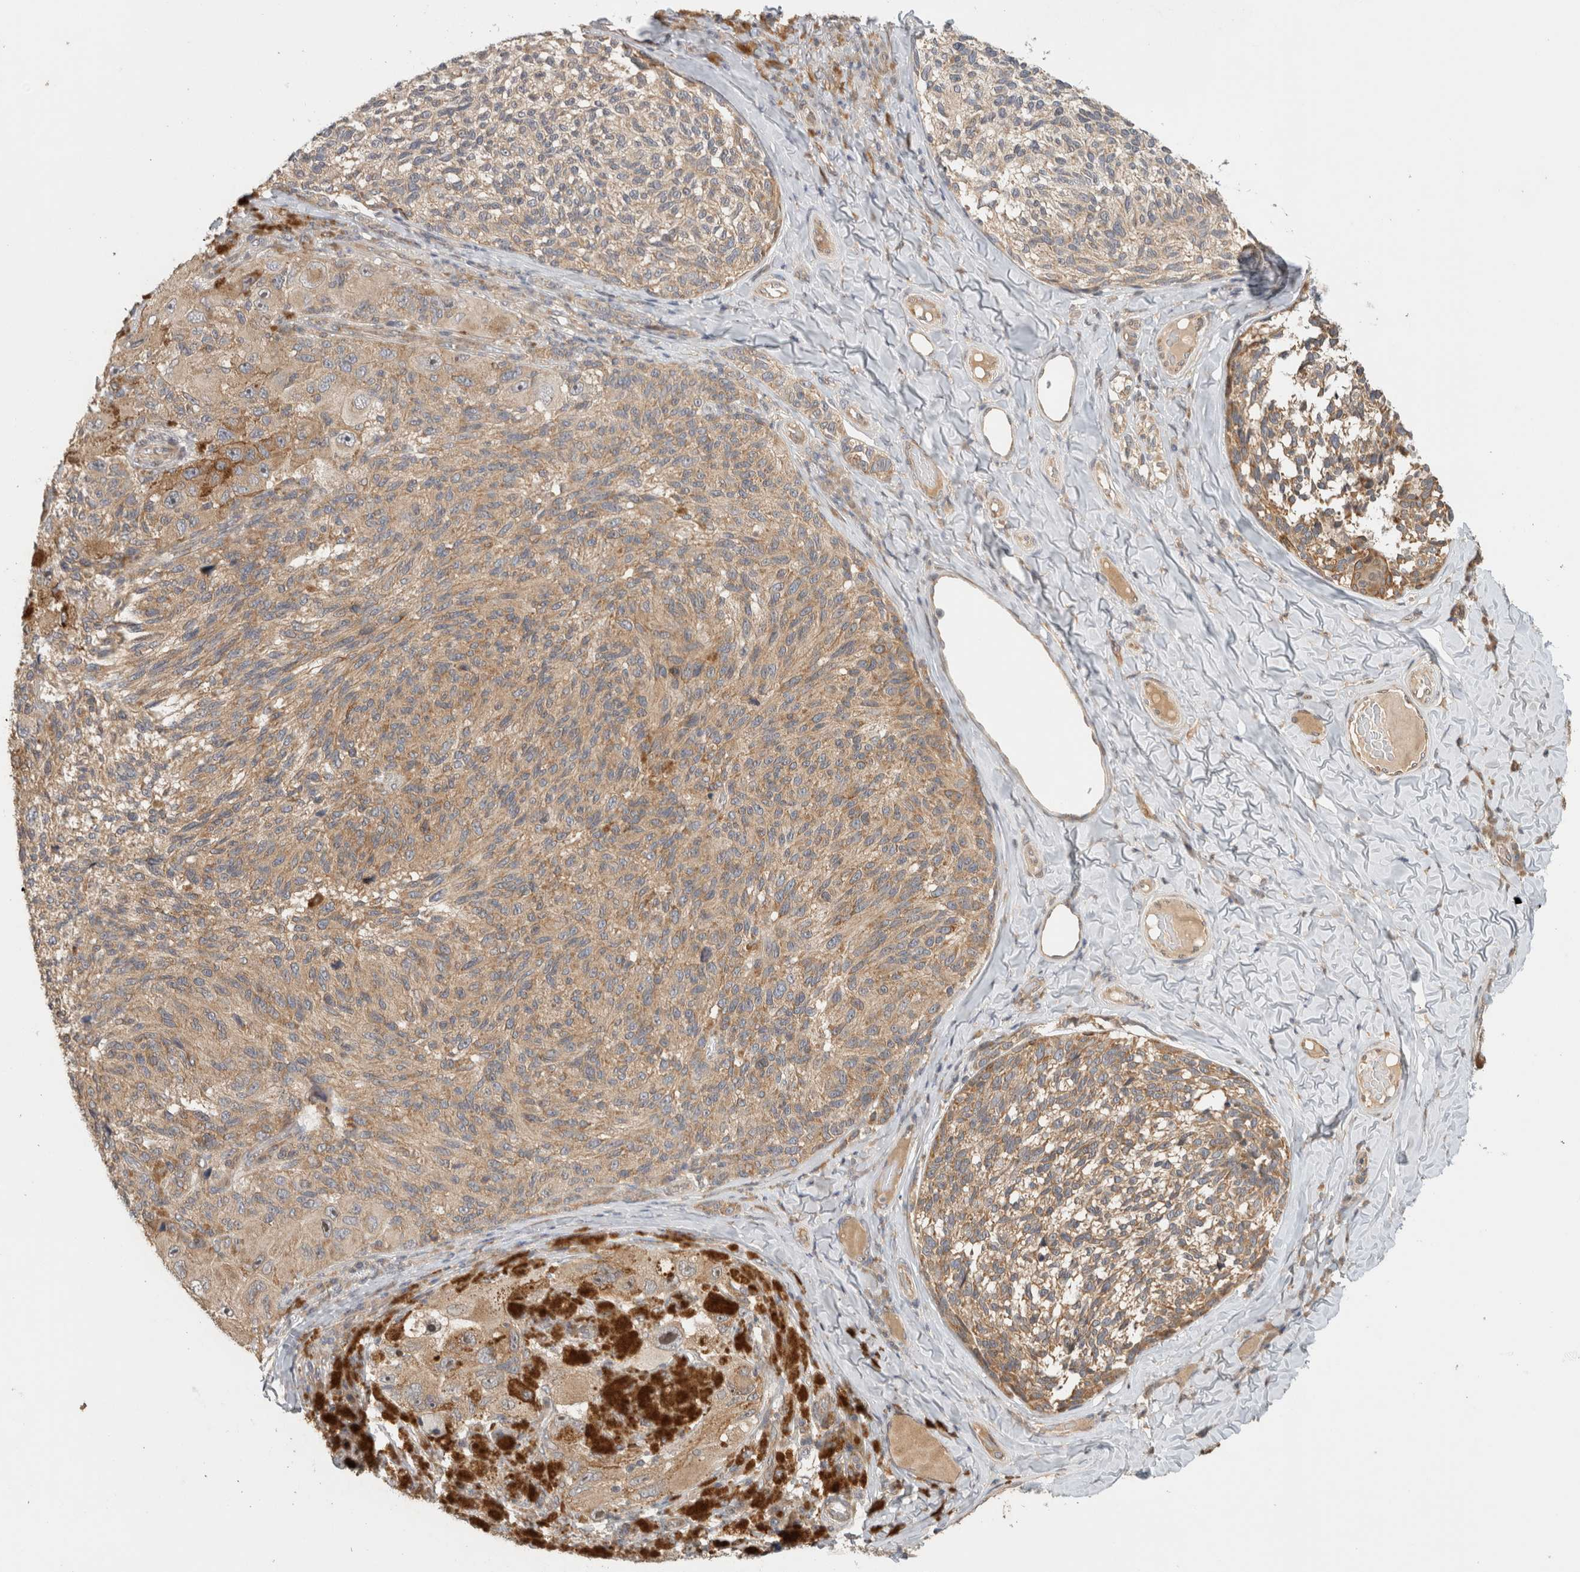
{"staining": {"intensity": "weak", "quantity": ">75%", "location": "cytoplasmic/membranous"}, "tissue": "melanoma", "cell_type": "Tumor cells", "image_type": "cancer", "snomed": [{"axis": "morphology", "description": "Malignant melanoma, NOS"}, {"axis": "topography", "description": "Skin"}], "caption": "Malignant melanoma was stained to show a protein in brown. There is low levels of weak cytoplasmic/membranous staining in about >75% of tumor cells.", "gene": "PUM1", "patient": {"sex": "female", "age": 73}}